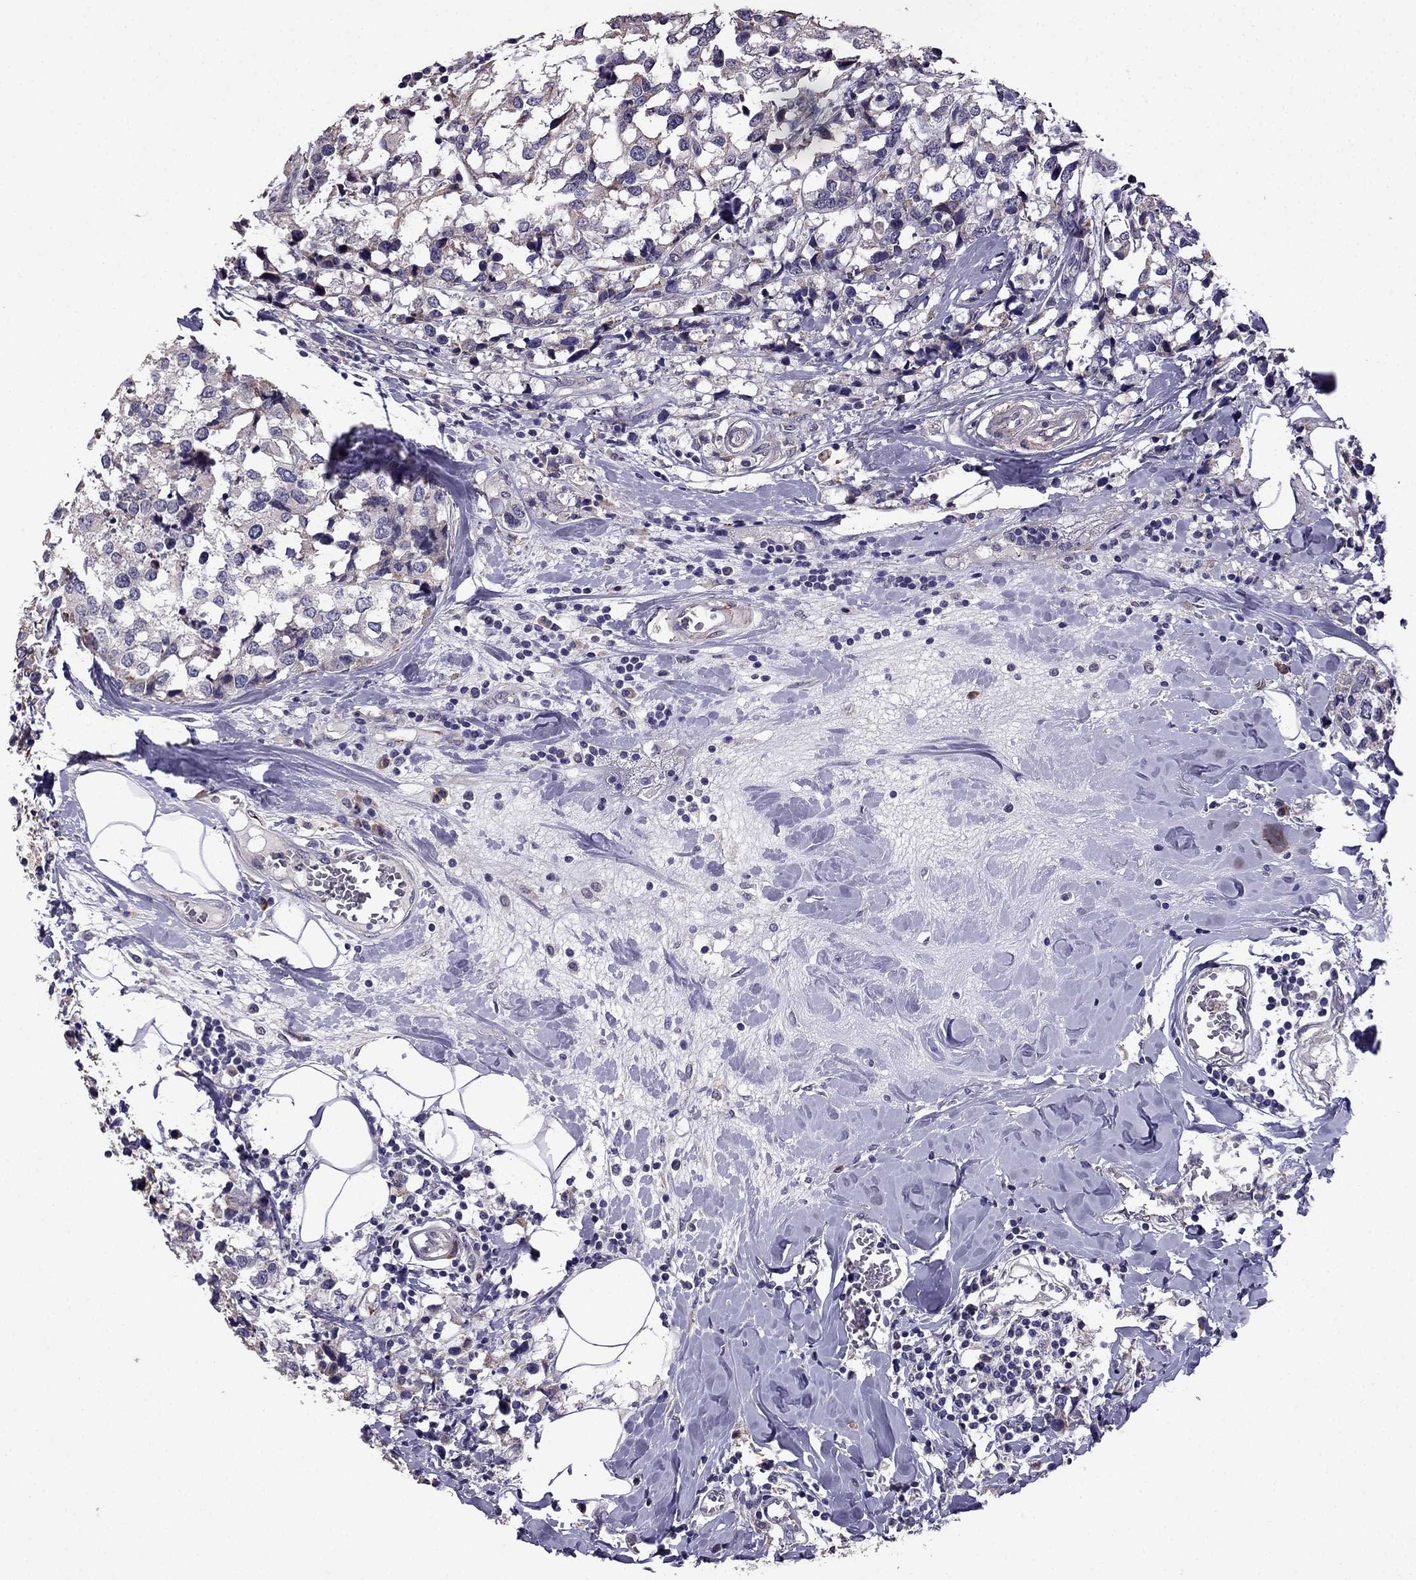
{"staining": {"intensity": "negative", "quantity": "none", "location": "none"}, "tissue": "breast cancer", "cell_type": "Tumor cells", "image_type": "cancer", "snomed": [{"axis": "morphology", "description": "Lobular carcinoma"}, {"axis": "topography", "description": "Breast"}], "caption": "Immunohistochemistry (IHC) photomicrograph of breast cancer stained for a protein (brown), which shows no positivity in tumor cells.", "gene": "CDH9", "patient": {"sex": "female", "age": 59}}